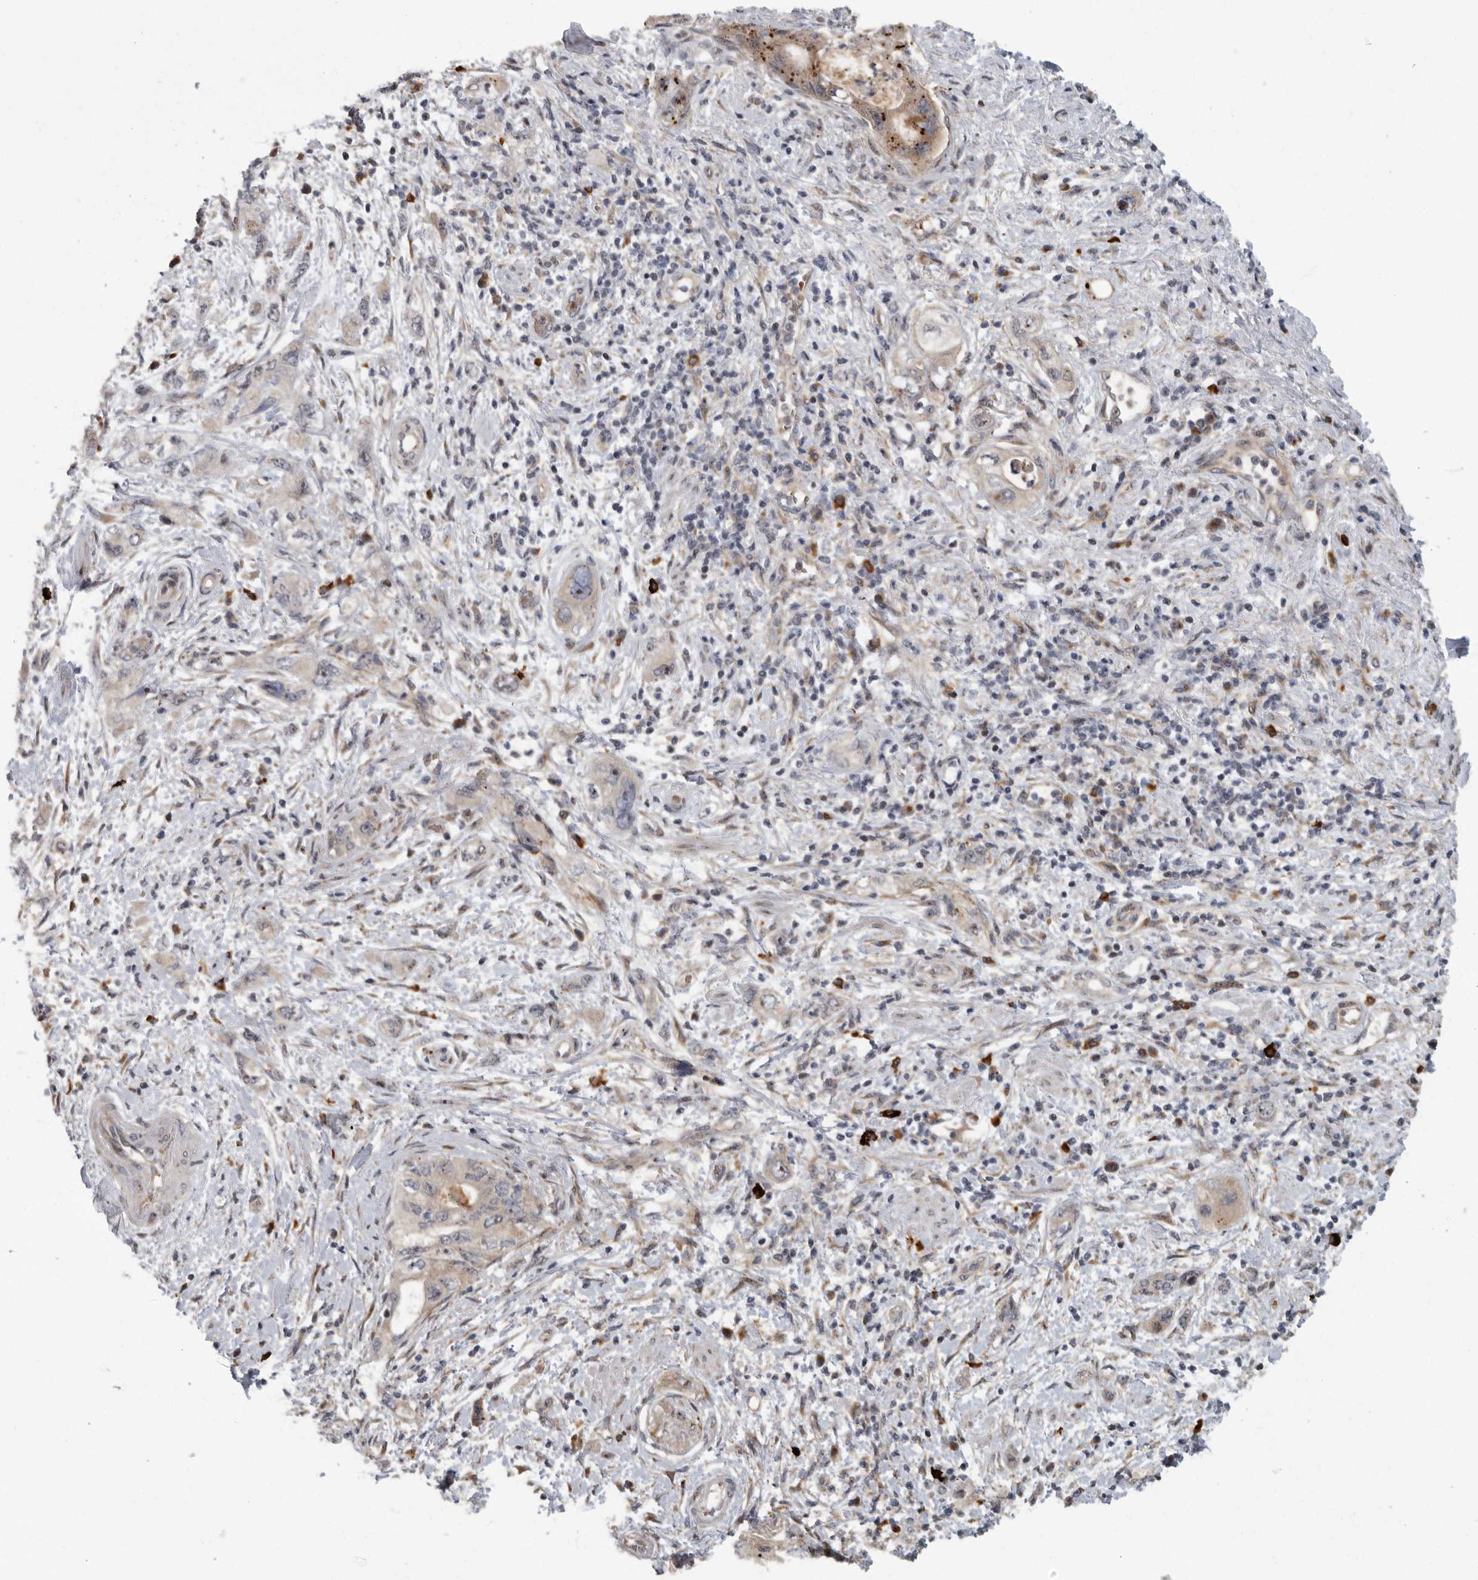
{"staining": {"intensity": "moderate", "quantity": "<25%", "location": "cytoplasmic/membranous"}, "tissue": "pancreatic cancer", "cell_type": "Tumor cells", "image_type": "cancer", "snomed": [{"axis": "morphology", "description": "Adenocarcinoma, NOS"}, {"axis": "topography", "description": "Pancreas"}], "caption": "The micrograph demonstrates staining of pancreatic cancer, revealing moderate cytoplasmic/membranous protein staining (brown color) within tumor cells.", "gene": "PDCD11", "patient": {"sex": "female", "age": 73}}